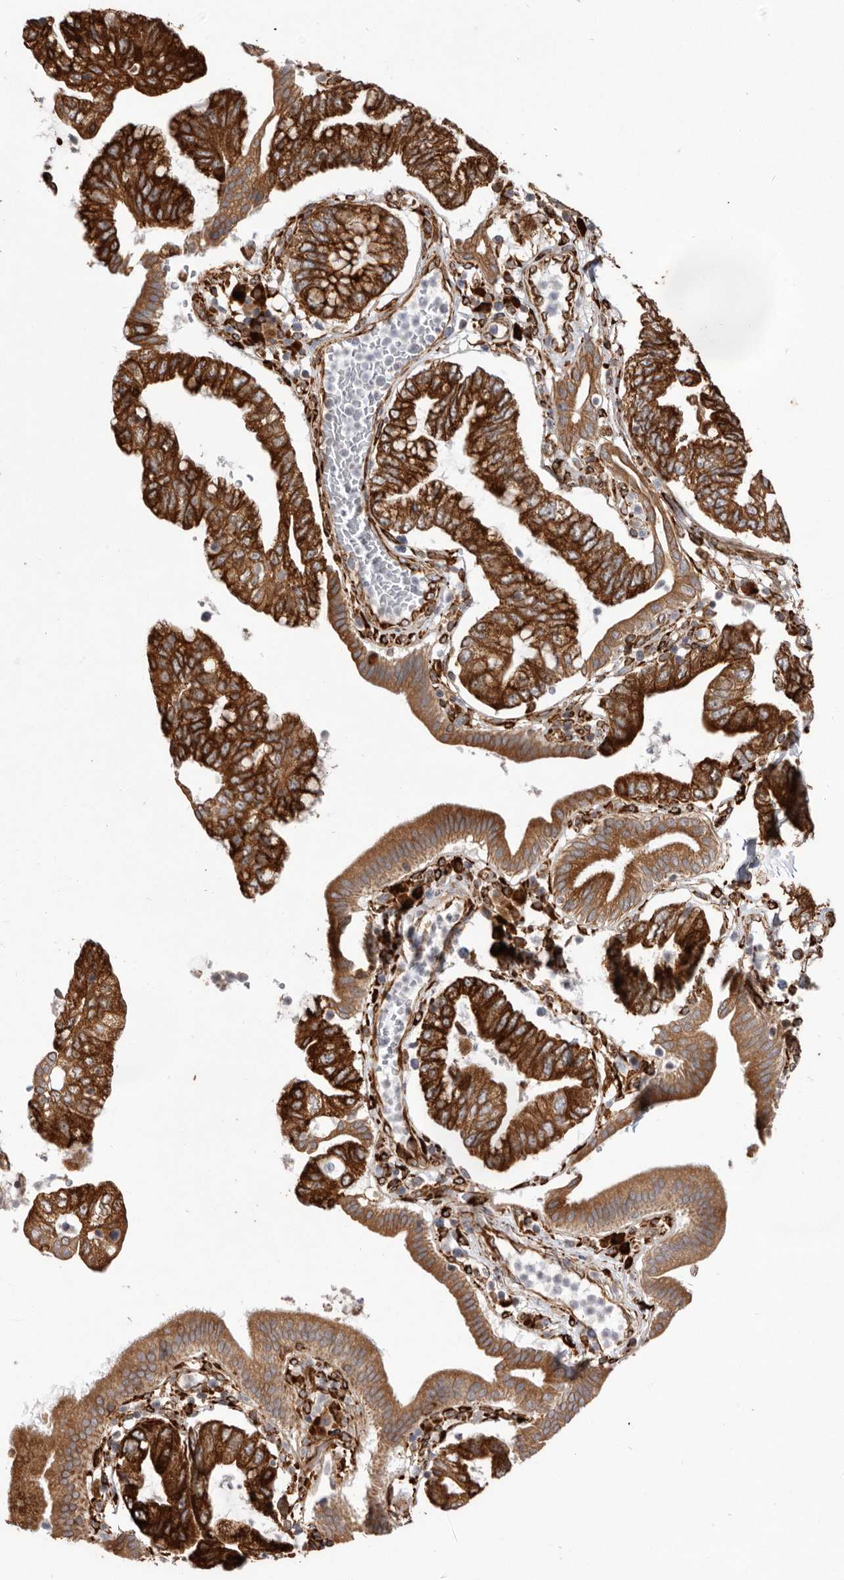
{"staining": {"intensity": "strong", "quantity": ">75%", "location": "cytoplasmic/membranous"}, "tissue": "pancreatic cancer", "cell_type": "Tumor cells", "image_type": "cancer", "snomed": [{"axis": "morphology", "description": "Adenocarcinoma, NOS"}, {"axis": "topography", "description": "Pancreas"}], "caption": "Immunohistochemical staining of pancreatic adenocarcinoma exhibits high levels of strong cytoplasmic/membranous staining in approximately >75% of tumor cells.", "gene": "WDTC1", "patient": {"sex": "female", "age": 73}}